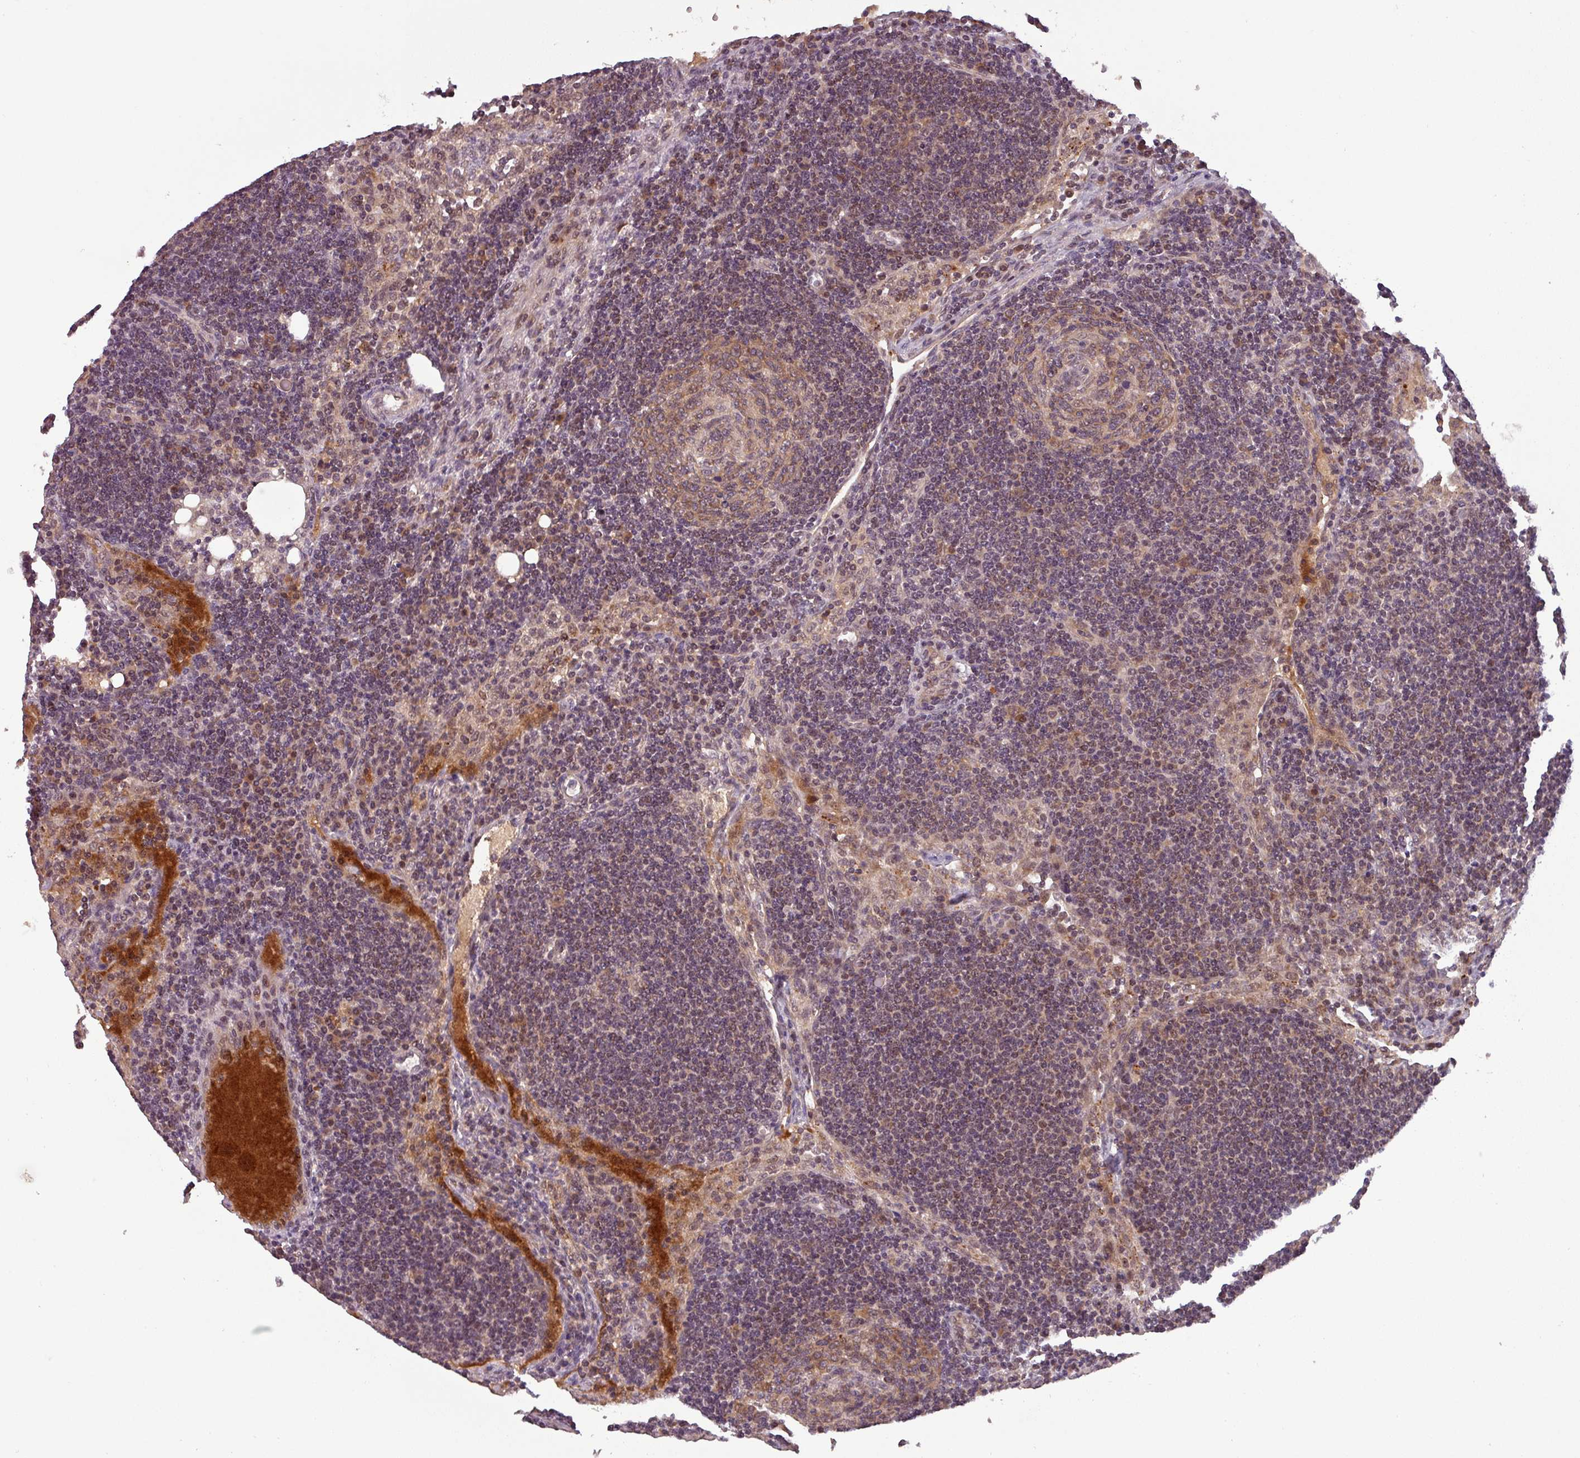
{"staining": {"intensity": "weak", "quantity": ">75%", "location": "cytoplasmic/membranous,nuclear"}, "tissue": "lymph node", "cell_type": "Germinal center cells", "image_type": "normal", "snomed": [{"axis": "morphology", "description": "Normal tissue, NOS"}, {"axis": "topography", "description": "Lymph node"}], "caption": "IHC staining of unremarkable lymph node, which reveals low levels of weak cytoplasmic/membranous,nuclear positivity in about >75% of germinal center cells indicating weak cytoplasmic/membranous,nuclear protein positivity. The staining was performed using DAB (3,3'-diaminobenzidine) (brown) for protein detection and nuclei were counterstained in hematoxylin (blue).", "gene": "PUS1", "patient": {"sex": "female", "age": 73}}